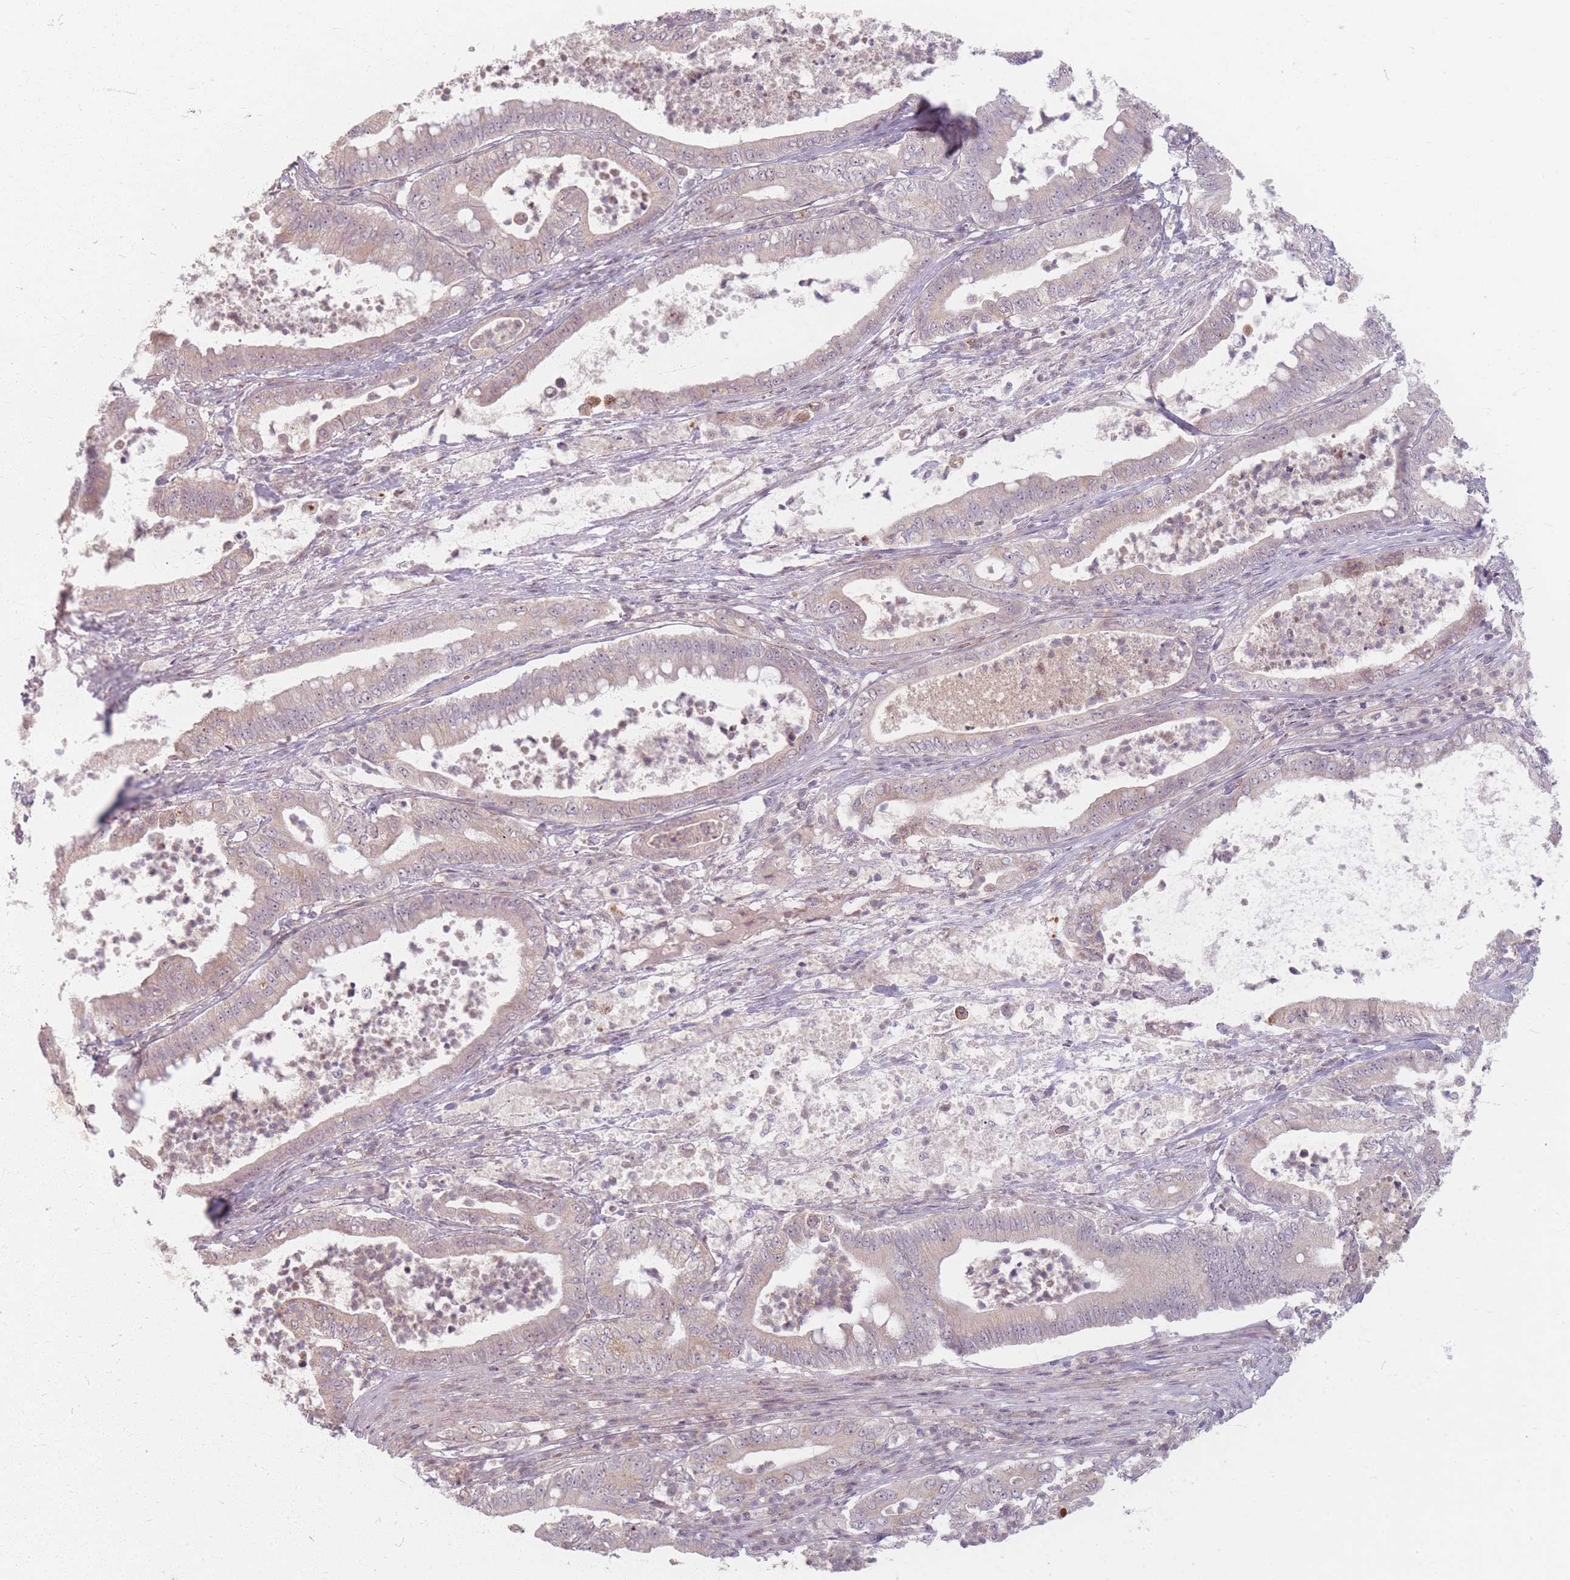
{"staining": {"intensity": "weak", "quantity": ">75%", "location": "cytoplasmic/membranous"}, "tissue": "pancreatic cancer", "cell_type": "Tumor cells", "image_type": "cancer", "snomed": [{"axis": "morphology", "description": "Adenocarcinoma, NOS"}, {"axis": "topography", "description": "Pancreas"}], "caption": "A micrograph of adenocarcinoma (pancreatic) stained for a protein demonstrates weak cytoplasmic/membranous brown staining in tumor cells. (DAB (3,3'-diaminobenzidine) IHC with brightfield microscopy, high magnification).", "gene": "GABRA6", "patient": {"sex": "male", "age": 71}}